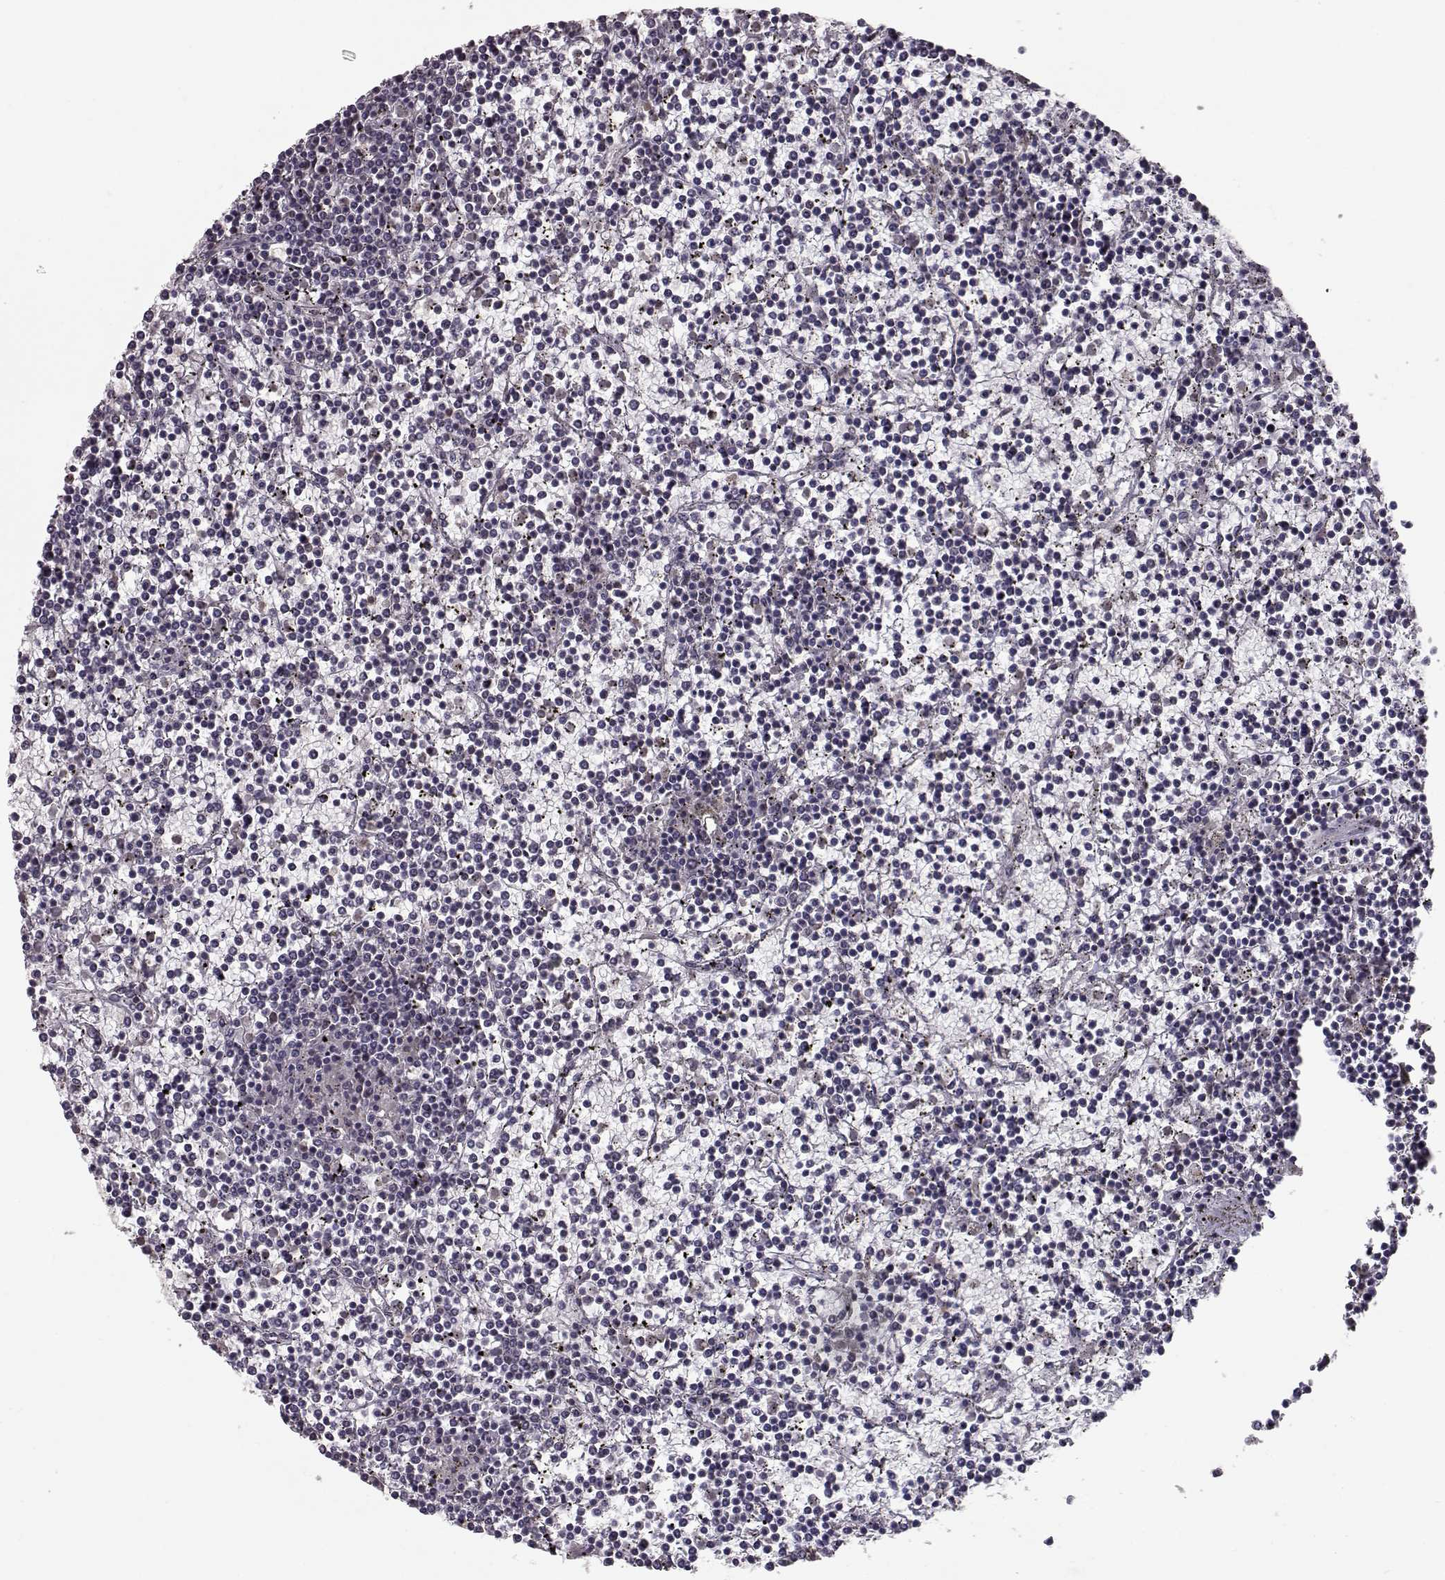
{"staining": {"intensity": "negative", "quantity": "none", "location": "none"}, "tissue": "lymphoma", "cell_type": "Tumor cells", "image_type": "cancer", "snomed": [{"axis": "morphology", "description": "Malignant lymphoma, non-Hodgkin's type, Low grade"}, {"axis": "topography", "description": "Spleen"}], "caption": "High power microscopy histopathology image of an IHC image of malignant lymphoma, non-Hodgkin's type (low-grade), revealing no significant expression in tumor cells. Nuclei are stained in blue.", "gene": "NUP37", "patient": {"sex": "female", "age": 19}}